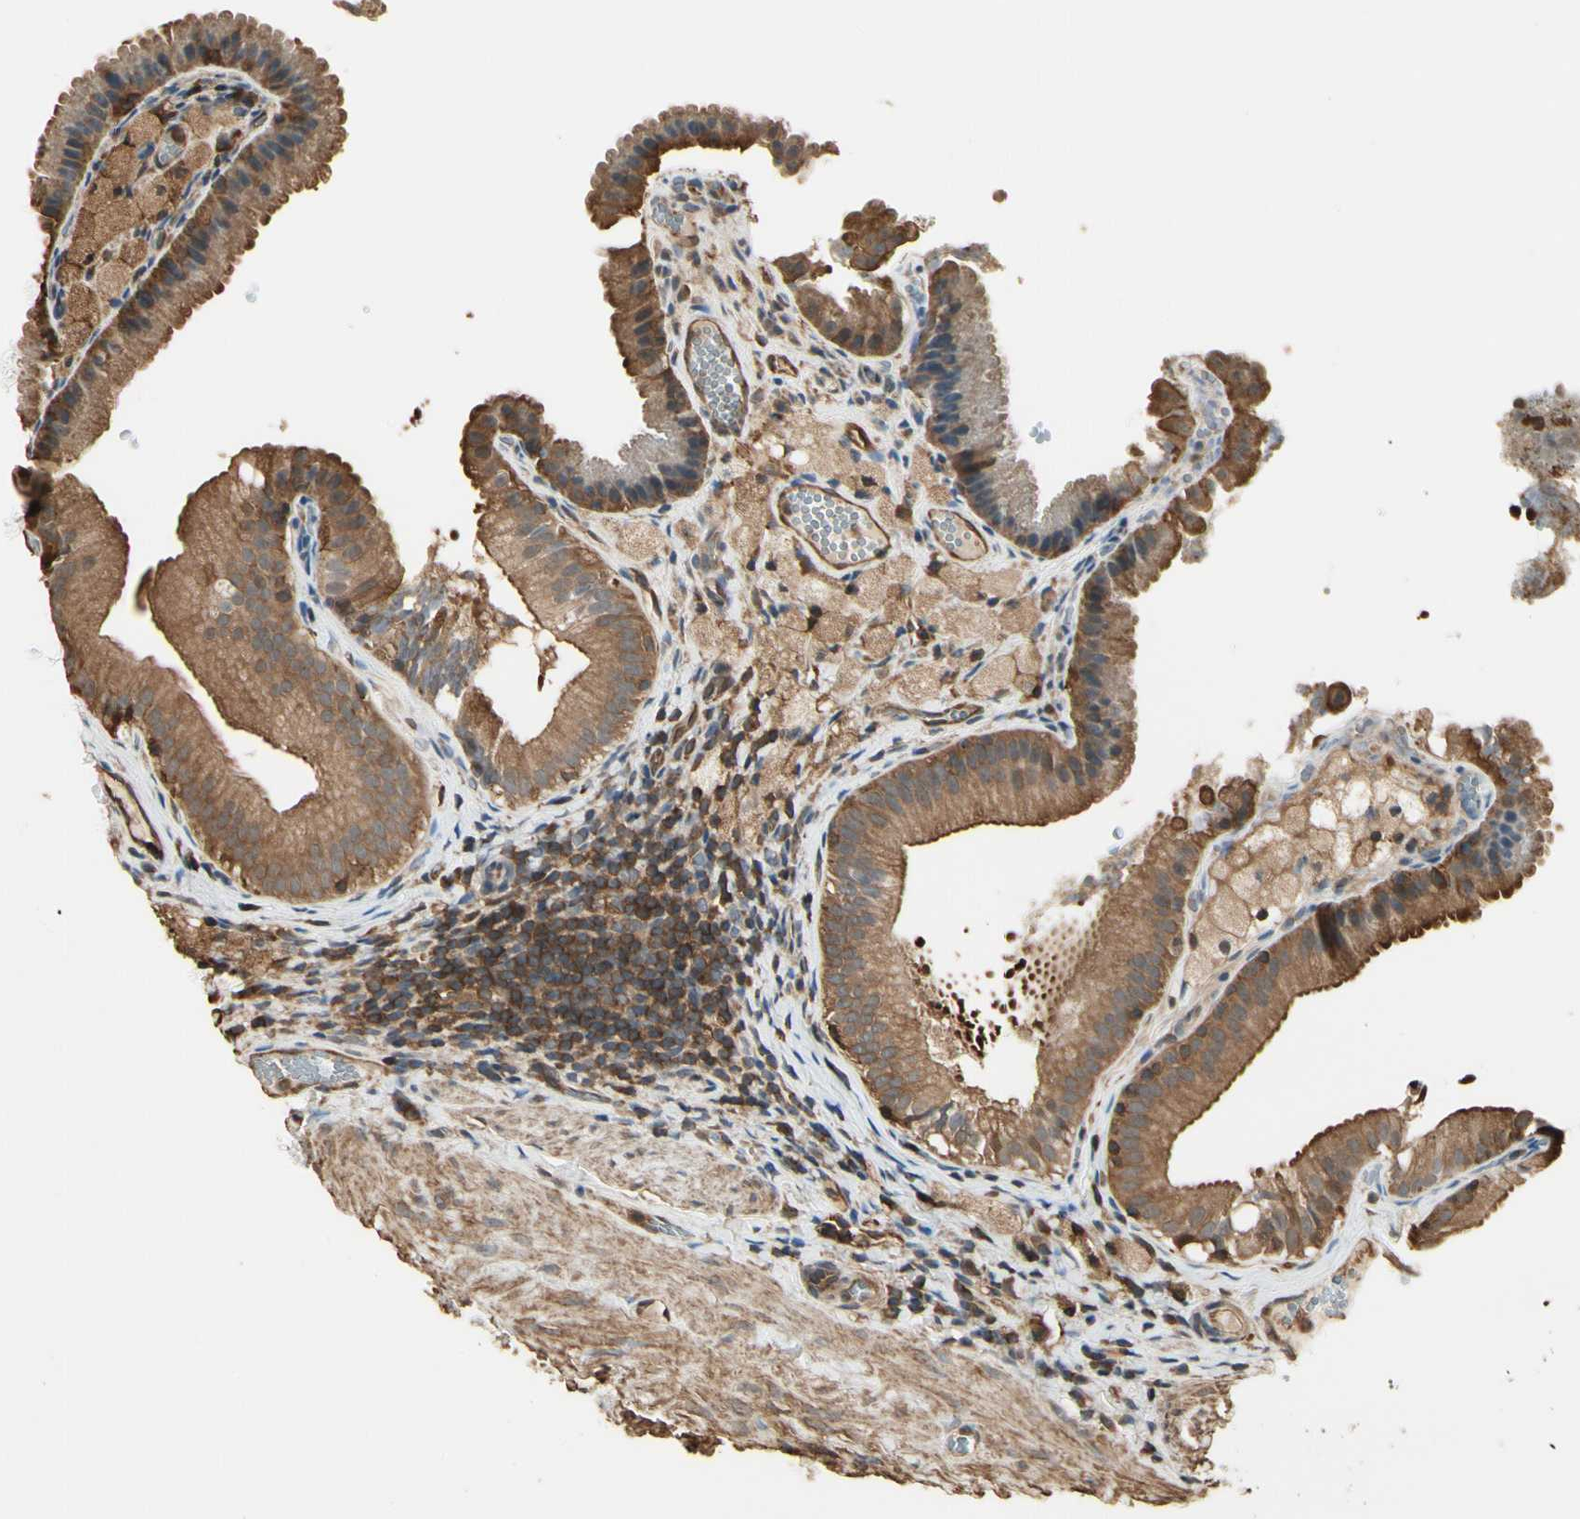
{"staining": {"intensity": "moderate", "quantity": ">75%", "location": "cytoplasmic/membranous"}, "tissue": "gallbladder", "cell_type": "Glandular cells", "image_type": "normal", "snomed": [{"axis": "morphology", "description": "Normal tissue, NOS"}, {"axis": "topography", "description": "Gallbladder"}], "caption": "The histopathology image reveals immunohistochemical staining of normal gallbladder. There is moderate cytoplasmic/membranous expression is seen in approximately >75% of glandular cells.", "gene": "YWHAE", "patient": {"sex": "female", "age": 24}}